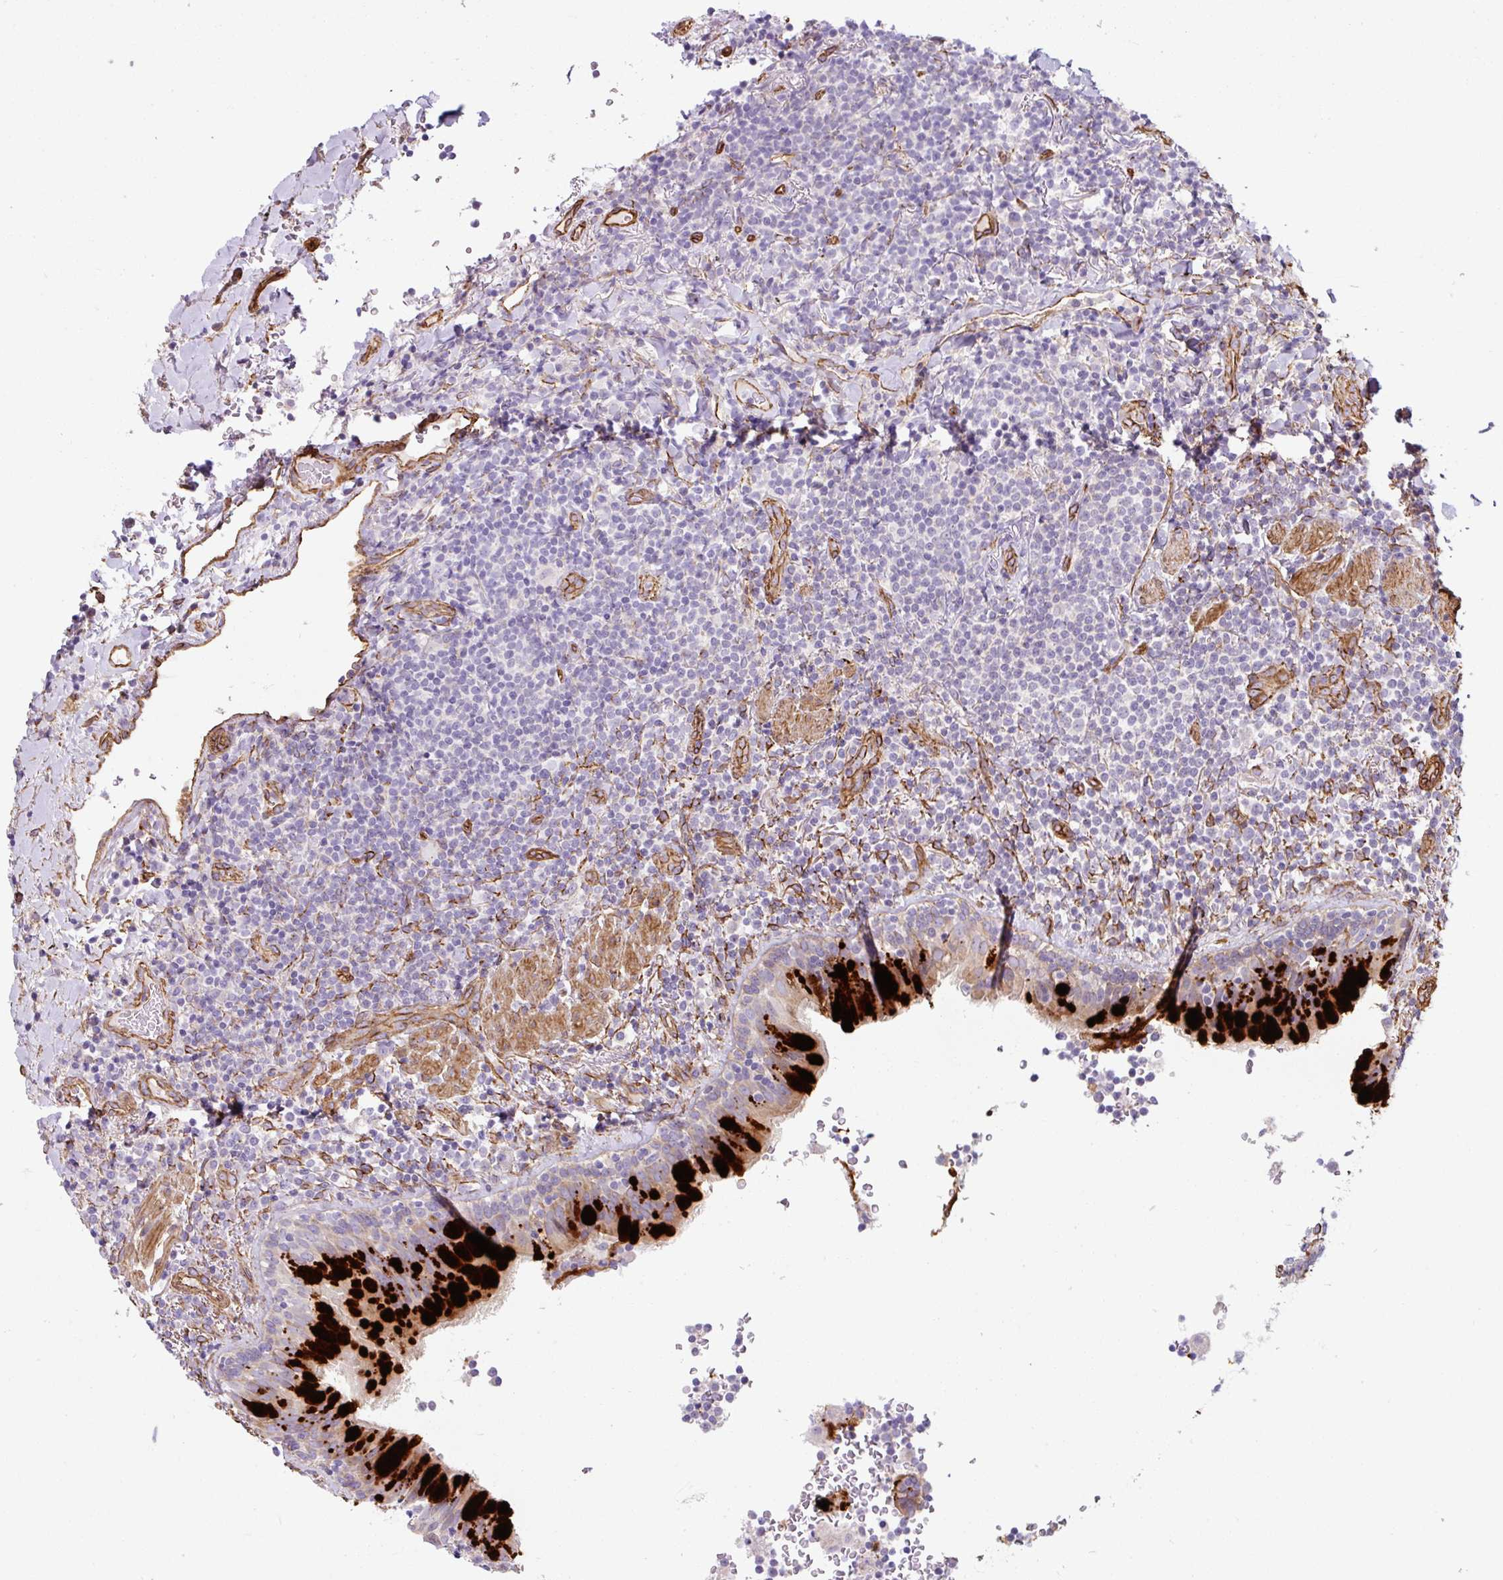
{"staining": {"intensity": "negative", "quantity": "none", "location": "none"}, "tissue": "lymphoma", "cell_type": "Tumor cells", "image_type": "cancer", "snomed": [{"axis": "morphology", "description": "Malignant lymphoma, non-Hodgkin's type, Low grade"}, {"axis": "topography", "description": "Lung"}], "caption": "There is no significant expression in tumor cells of malignant lymphoma, non-Hodgkin's type (low-grade).", "gene": "ANKUB1", "patient": {"sex": "female", "age": 71}}